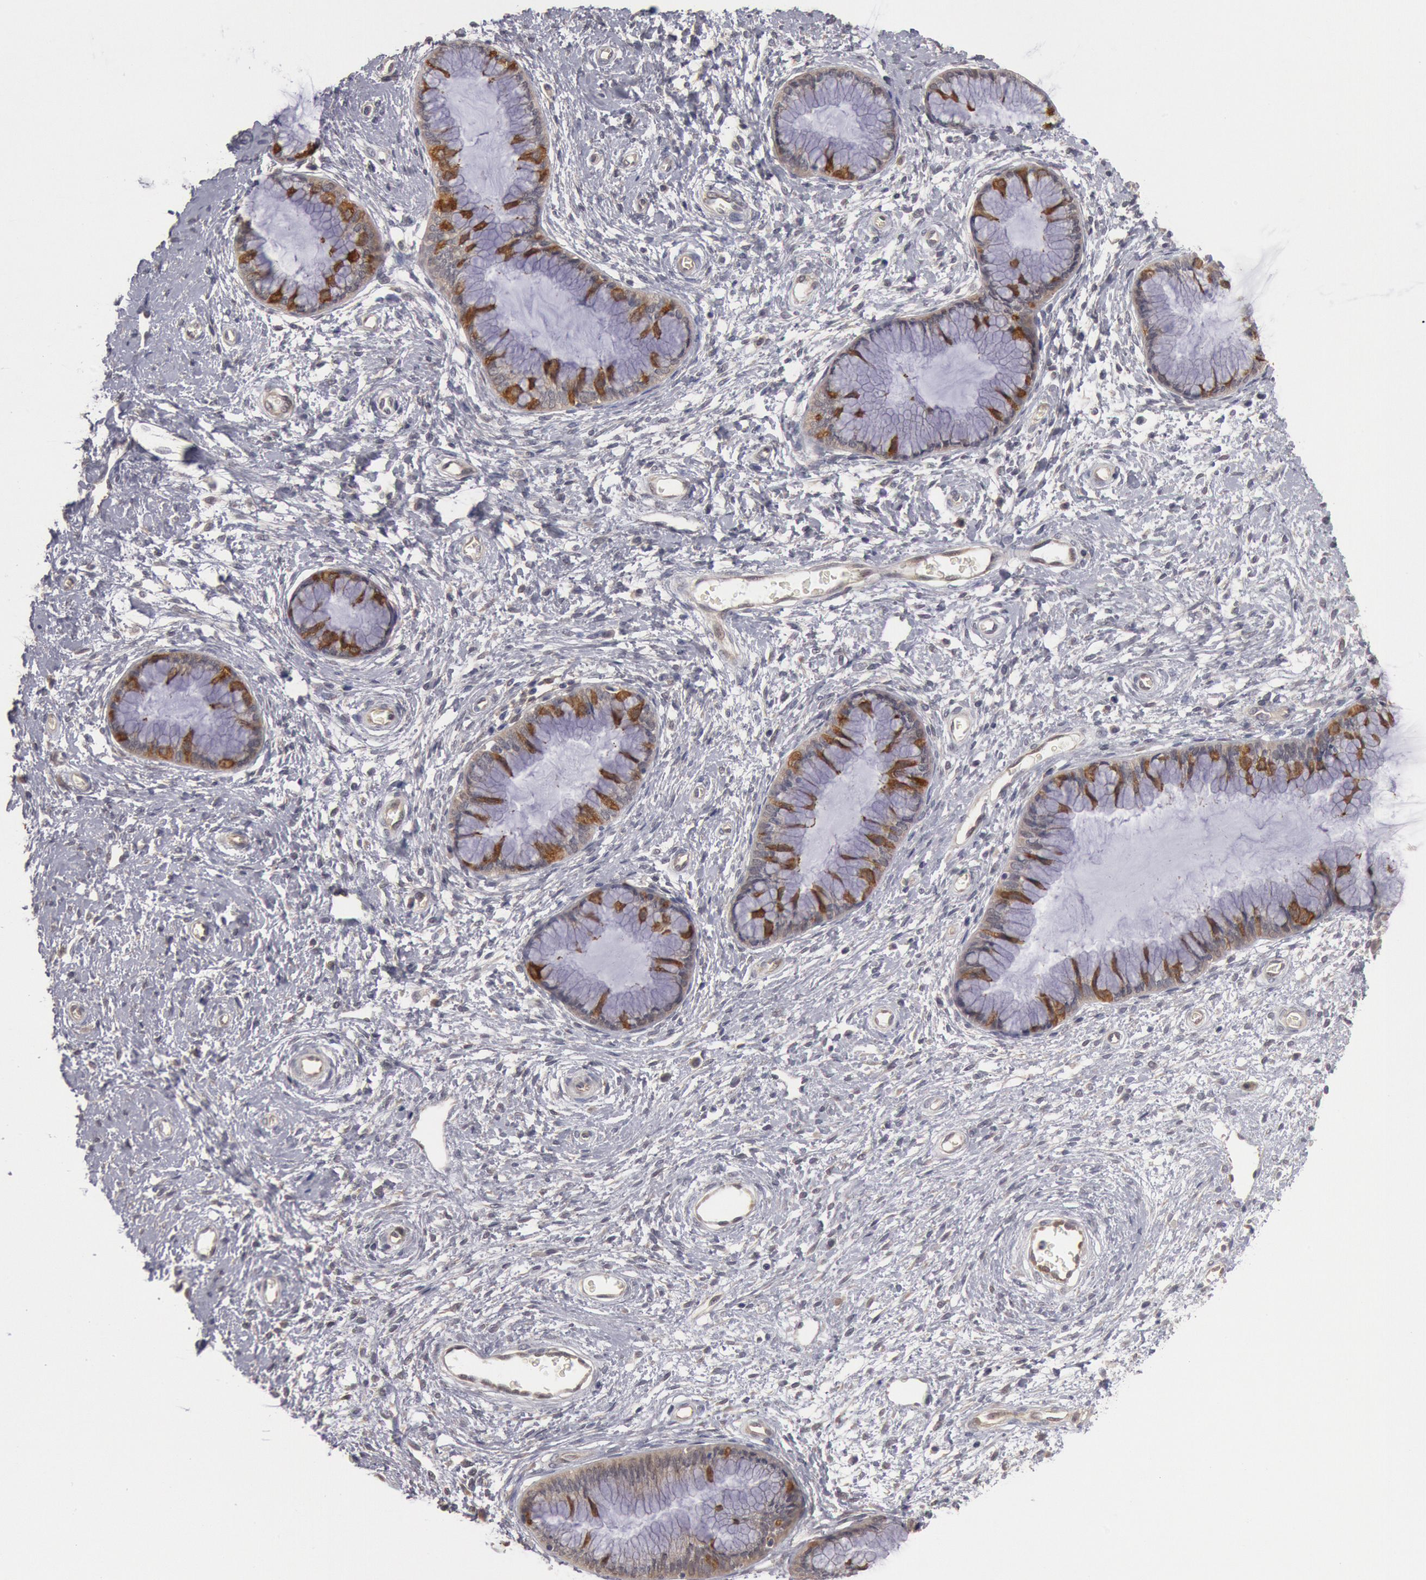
{"staining": {"intensity": "moderate", "quantity": "25%-75%", "location": "cytoplasmic/membranous"}, "tissue": "cervix", "cell_type": "Glandular cells", "image_type": "normal", "snomed": [{"axis": "morphology", "description": "Normal tissue, NOS"}, {"axis": "topography", "description": "Cervix"}], "caption": "Protein analysis of unremarkable cervix reveals moderate cytoplasmic/membranous staining in approximately 25%-75% of glandular cells.", "gene": "DNAJA1", "patient": {"sex": "female", "age": 27}}